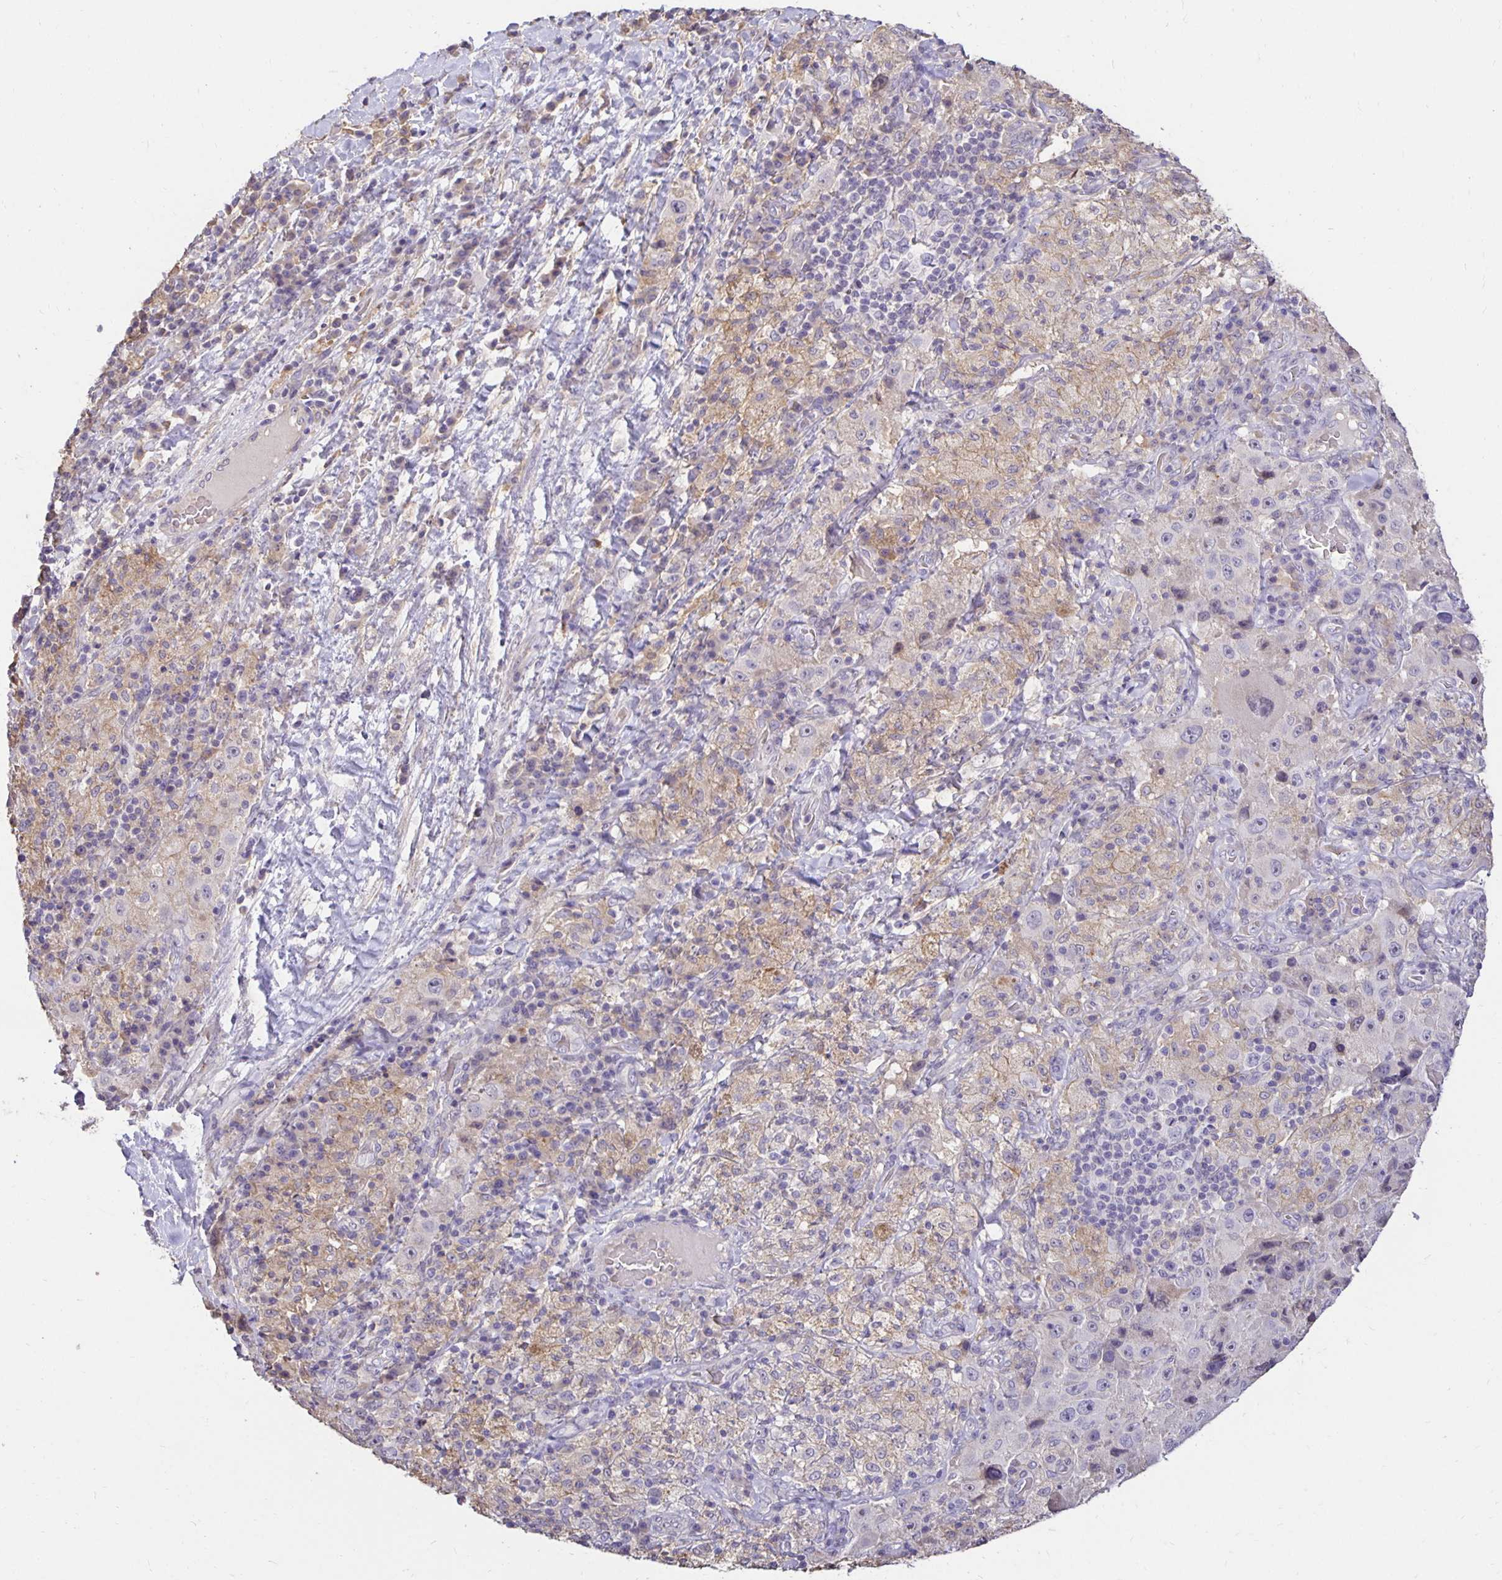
{"staining": {"intensity": "negative", "quantity": "none", "location": "none"}, "tissue": "melanoma", "cell_type": "Tumor cells", "image_type": "cancer", "snomed": [{"axis": "morphology", "description": "Malignant melanoma, Metastatic site"}, {"axis": "topography", "description": "Lymph node"}], "caption": "Immunohistochemistry micrograph of melanoma stained for a protein (brown), which reveals no expression in tumor cells.", "gene": "PNPLA3", "patient": {"sex": "male", "age": 62}}